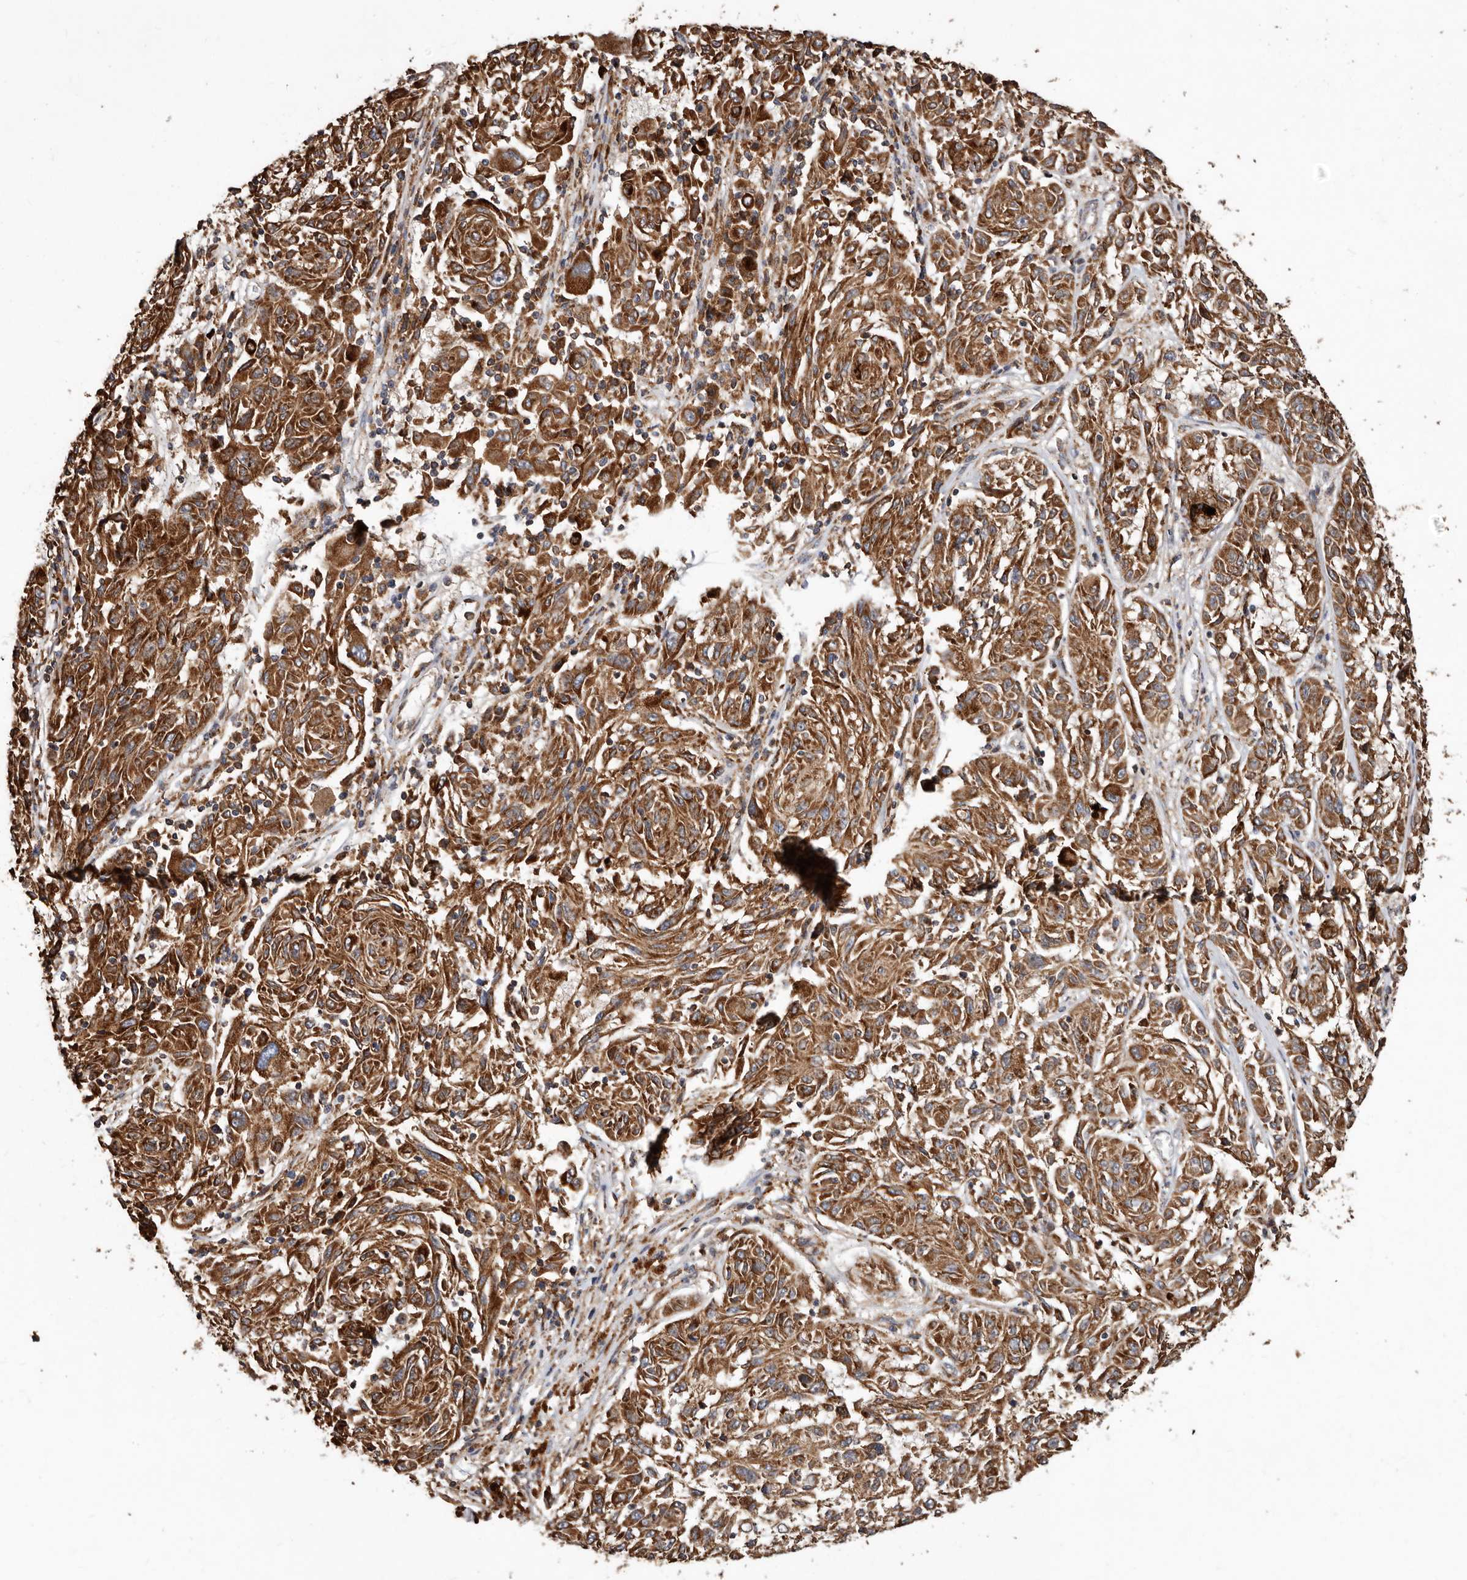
{"staining": {"intensity": "strong", "quantity": ">75%", "location": "cytoplasmic/membranous"}, "tissue": "melanoma", "cell_type": "Tumor cells", "image_type": "cancer", "snomed": [{"axis": "morphology", "description": "Malignant melanoma, NOS"}, {"axis": "topography", "description": "Skin"}], "caption": "Protein staining reveals strong cytoplasmic/membranous positivity in about >75% of tumor cells in melanoma. (Stains: DAB in brown, nuclei in blue, Microscopy: brightfield microscopy at high magnification).", "gene": "STEAP2", "patient": {"sex": "male", "age": 53}}